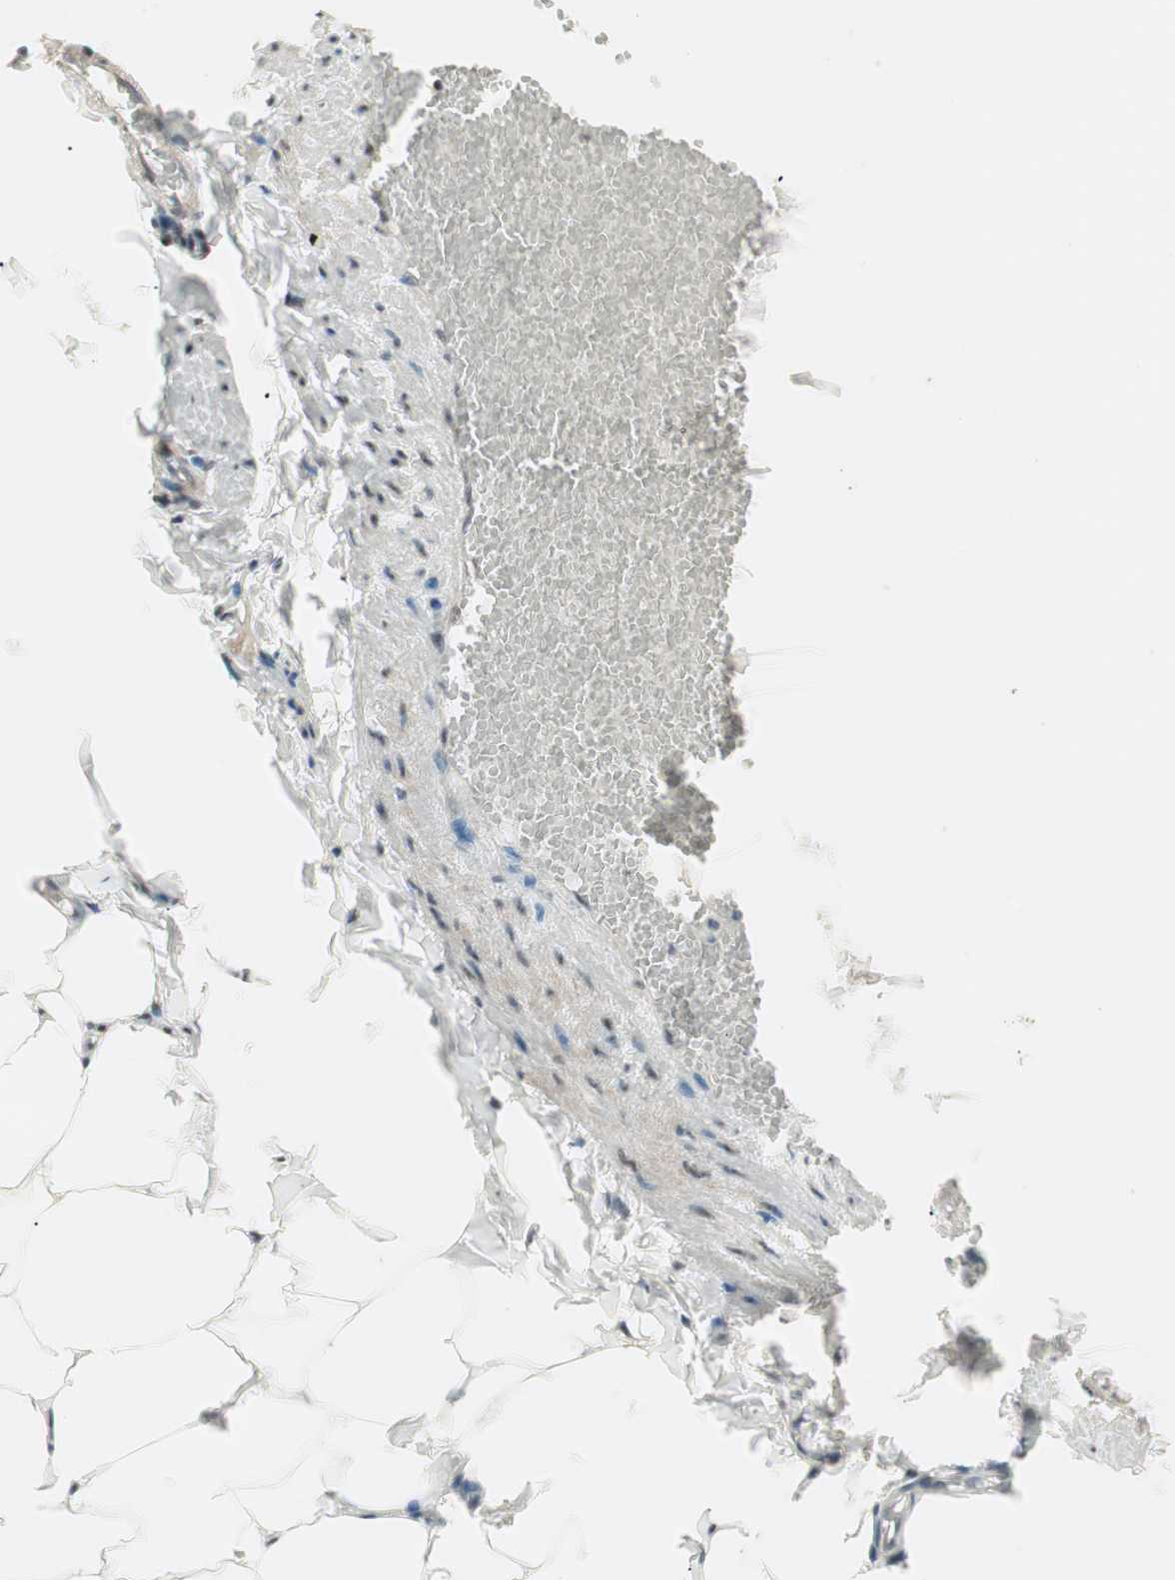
{"staining": {"intensity": "strong", "quantity": ">75%", "location": "cytoplasmic/membranous,nuclear"}, "tissue": "adipose tissue", "cell_type": "Adipocytes", "image_type": "normal", "snomed": [{"axis": "morphology", "description": "Normal tissue, NOS"}, {"axis": "topography", "description": "Vascular tissue"}], "caption": "The histopathology image displays a brown stain indicating the presence of a protein in the cytoplasmic/membranous,nuclear of adipocytes in adipose tissue.", "gene": "NR5A2", "patient": {"sex": "male", "age": 41}}